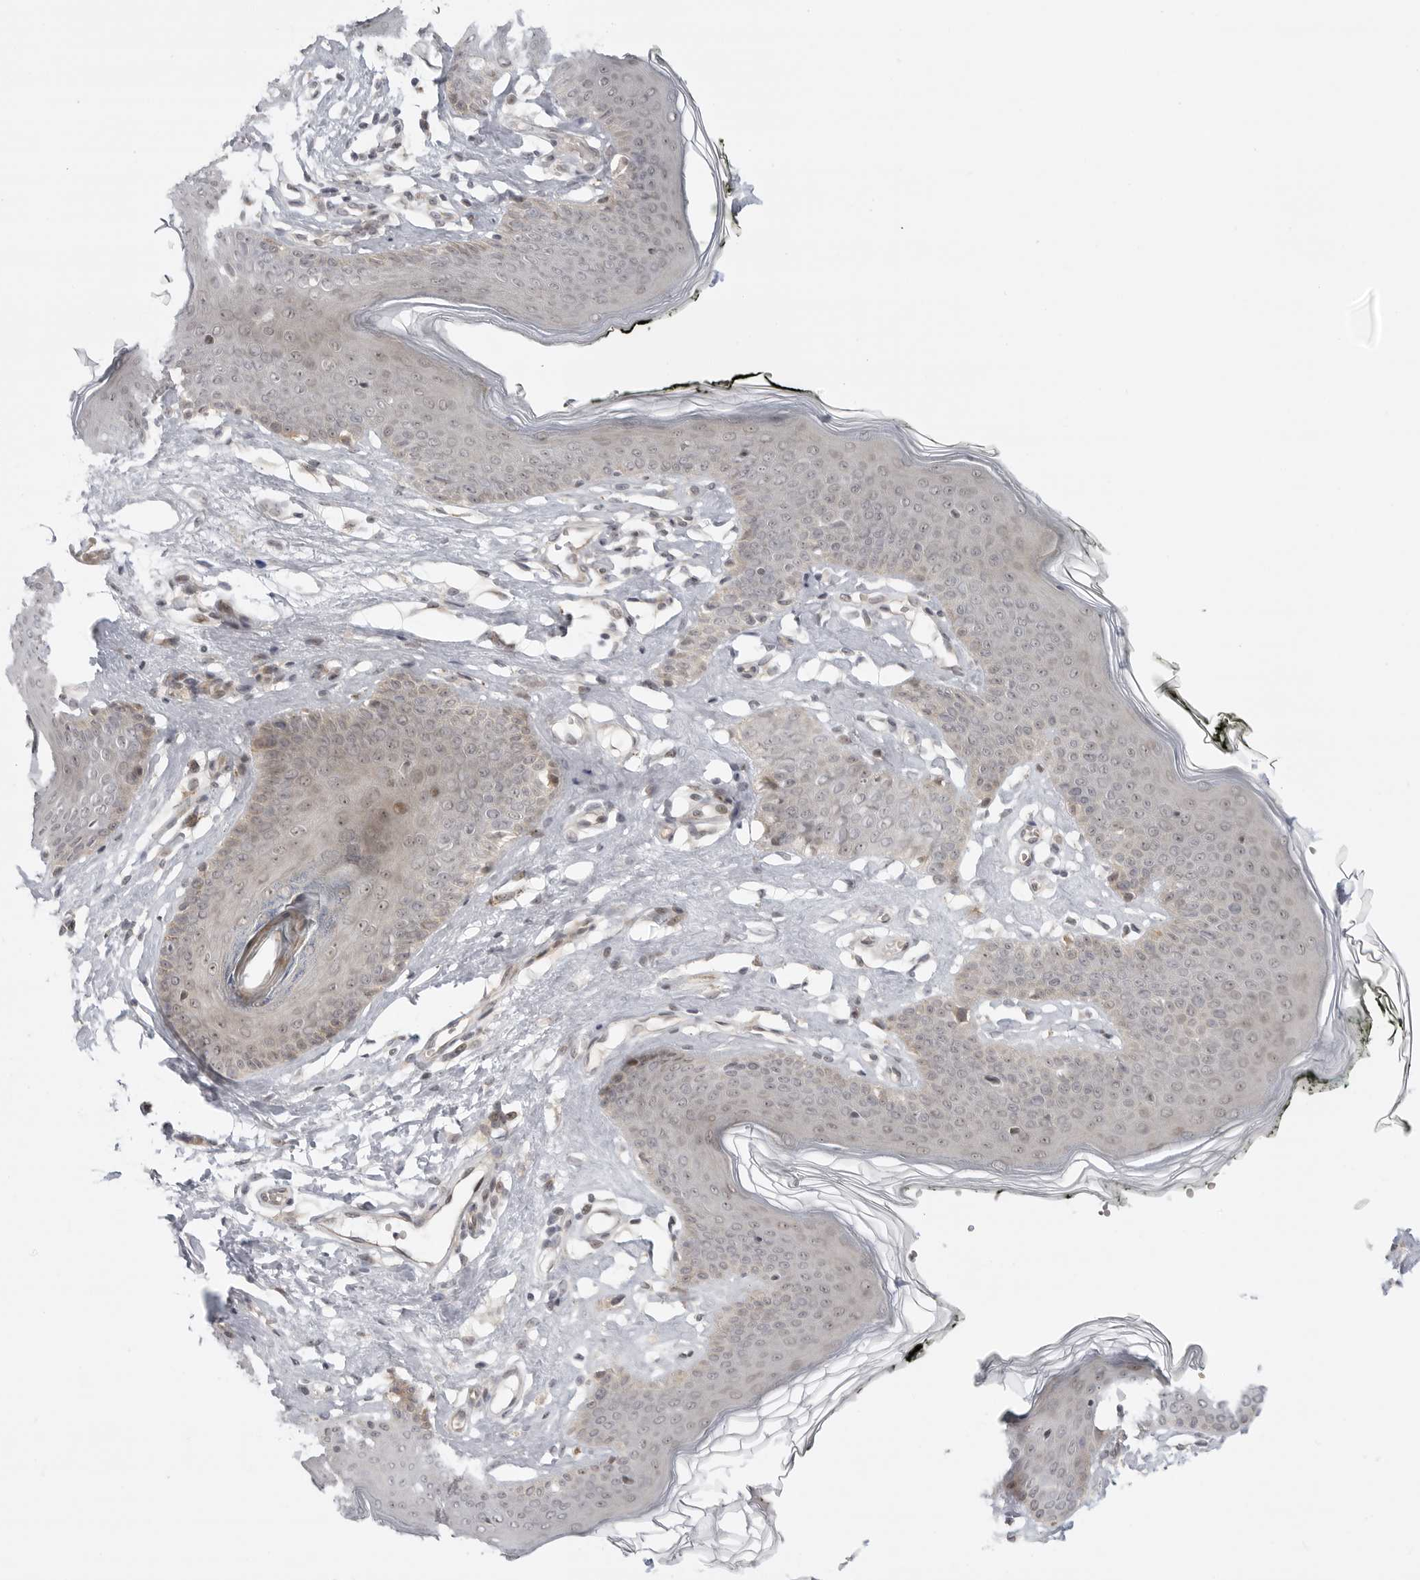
{"staining": {"intensity": "moderate", "quantity": "25%-75%", "location": "cytoplasmic/membranous,nuclear"}, "tissue": "skin", "cell_type": "Epidermal cells", "image_type": "normal", "snomed": [{"axis": "morphology", "description": "Normal tissue, NOS"}, {"axis": "morphology", "description": "Inflammation, NOS"}, {"axis": "topography", "description": "Vulva"}], "caption": "Protein staining demonstrates moderate cytoplasmic/membranous,nuclear positivity in approximately 25%-75% of epidermal cells in unremarkable skin.", "gene": "CEP295NL", "patient": {"sex": "female", "age": 84}}